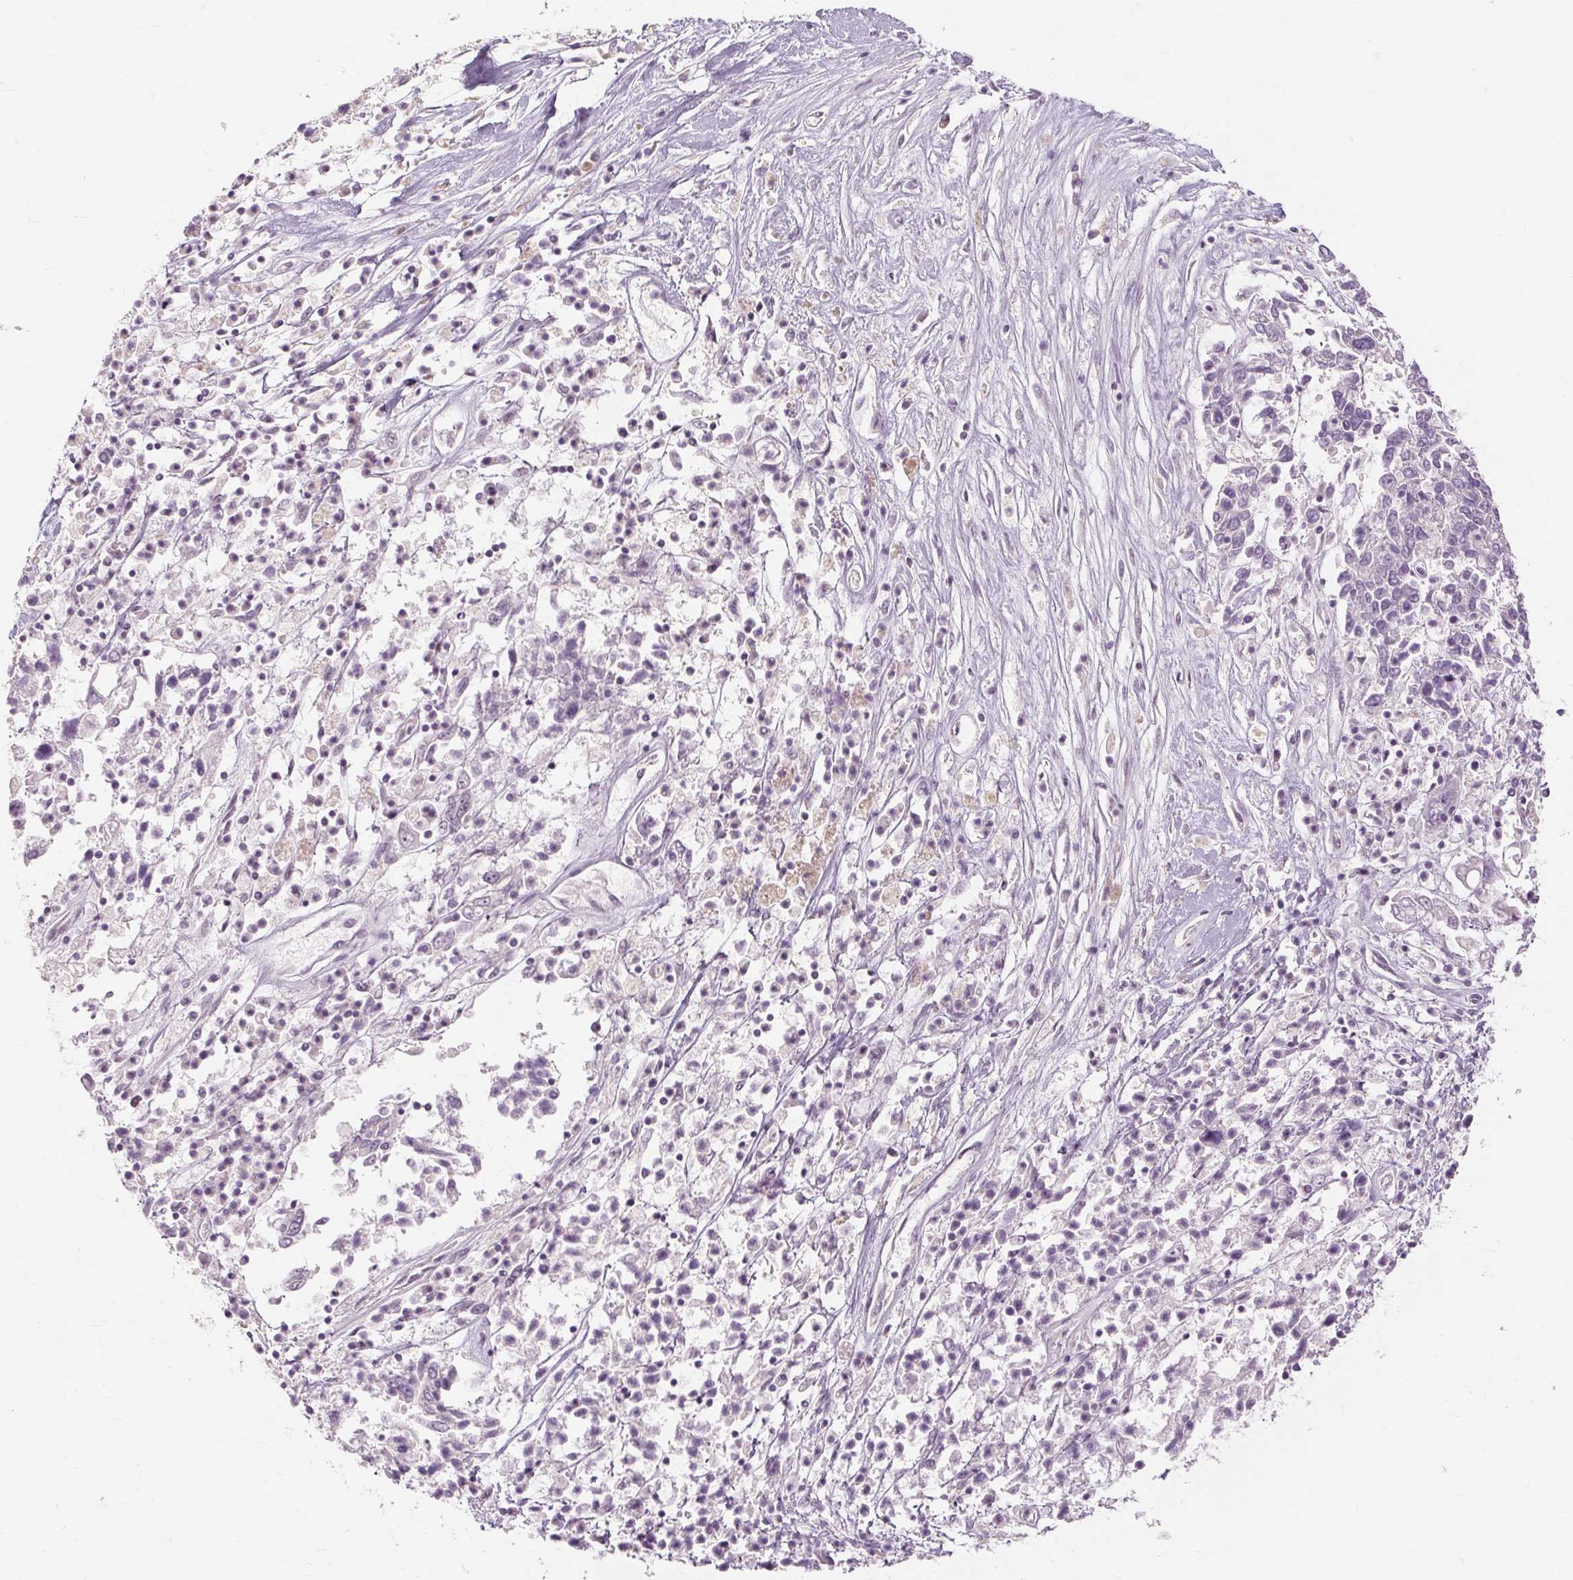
{"staining": {"intensity": "negative", "quantity": "none", "location": "none"}, "tissue": "ovarian cancer", "cell_type": "Tumor cells", "image_type": "cancer", "snomed": [{"axis": "morphology", "description": "Carcinoma, endometroid"}, {"axis": "topography", "description": "Ovary"}], "caption": "This is an immunohistochemistry (IHC) image of human ovarian cancer (endometroid carcinoma). There is no expression in tumor cells.", "gene": "CAPN3", "patient": {"sex": "female", "age": 62}}